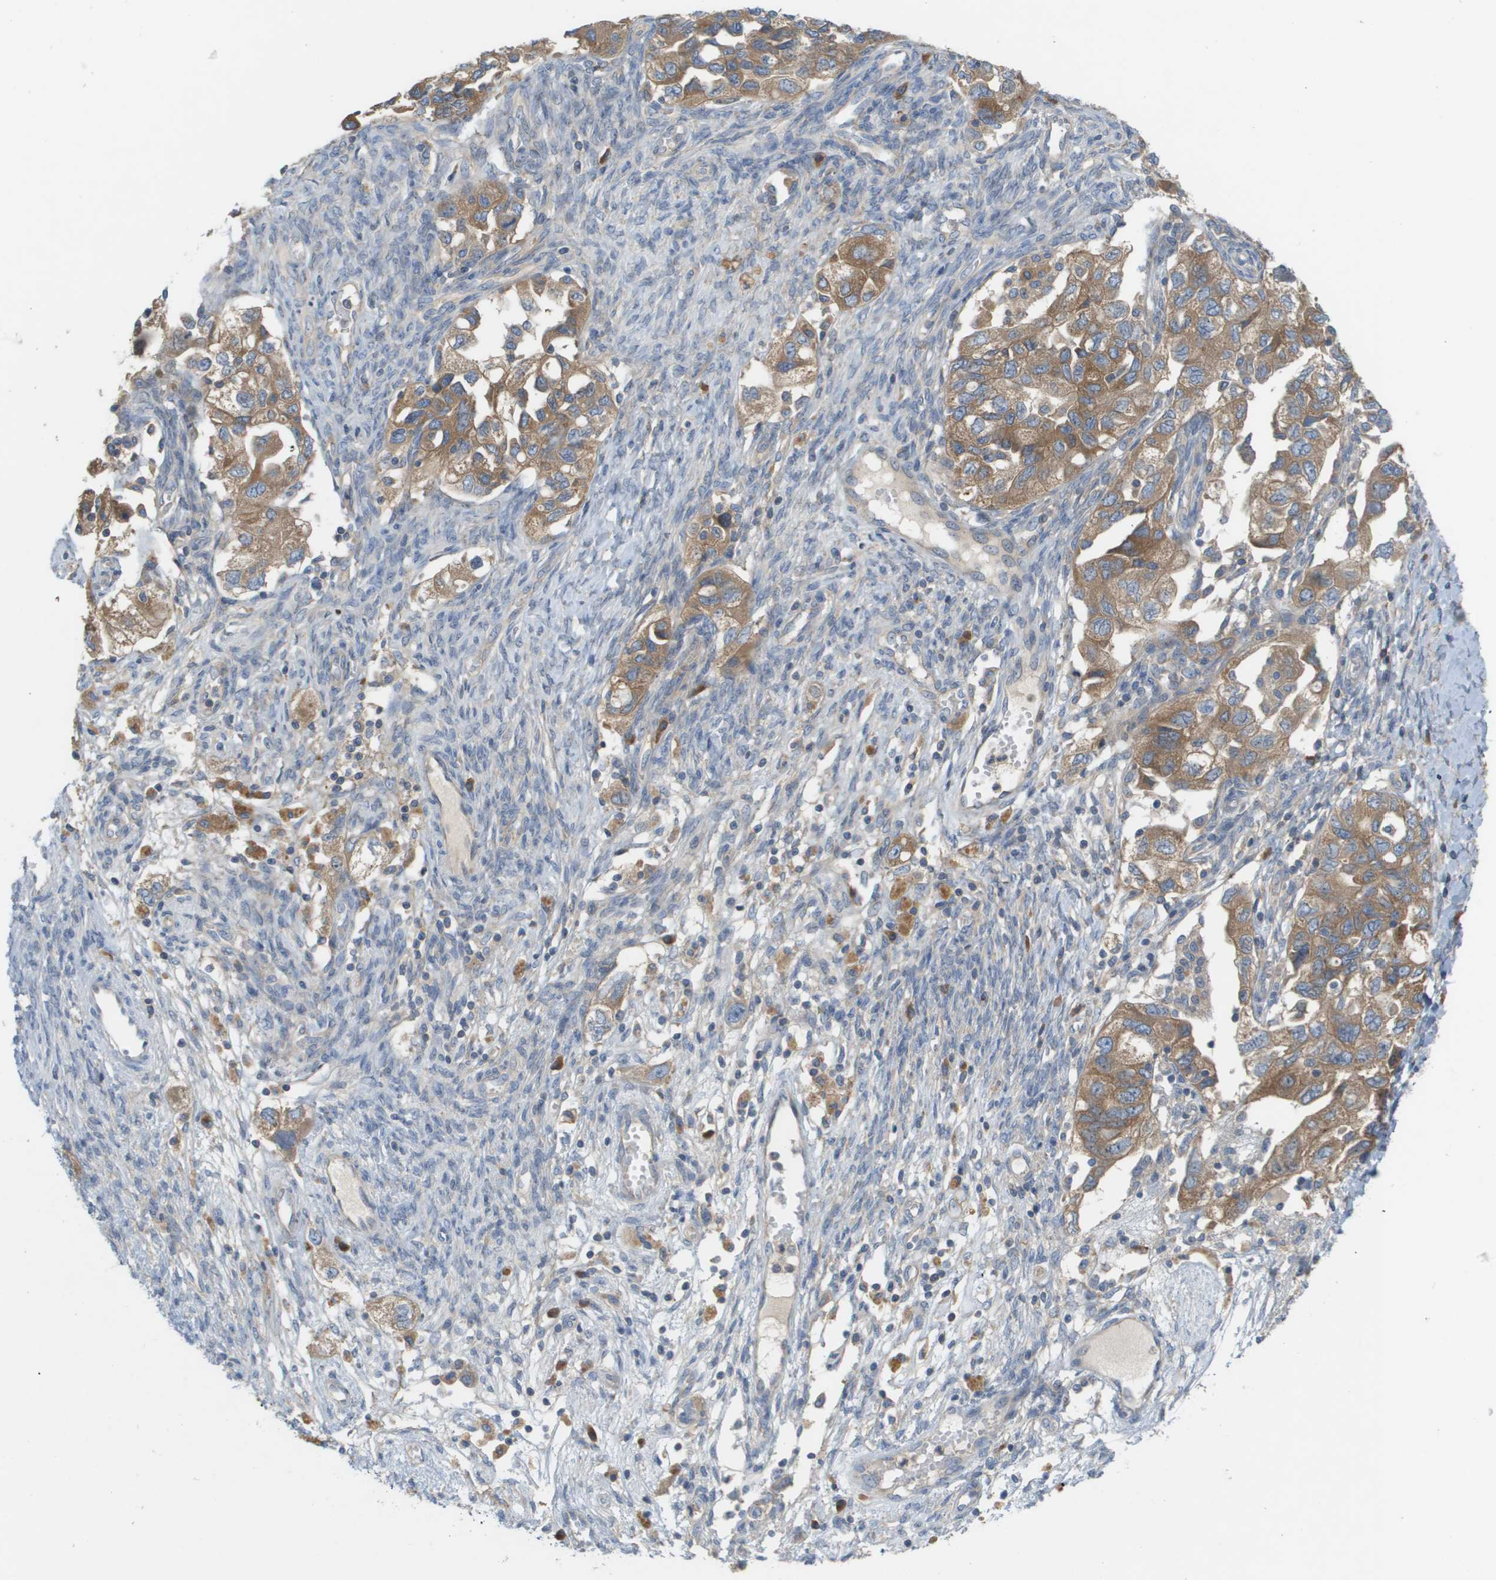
{"staining": {"intensity": "moderate", "quantity": ">75%", "location": "cytoplasmic/membranous"}, "tissue": "ovarian cancer", "cell_type": "Tumor cells", "image_type": "cancer", "snomed": [{"axis": "morphology", "description": "Carcinoma, NOS"}, {"axis": "morphology", "description": "Cystadenocarcinoma, serous, NOS"}, {"axis": "topography", "description": "Ovary"}], "caption": "Approximately >75% of tumor cells in ovarian cancer display moderate cytoplasmic/membranous protein expression as visualized by brown immunohistochemical staining.", "gene": "UBA5", "patient": {"sex": "female", "age": 69}}